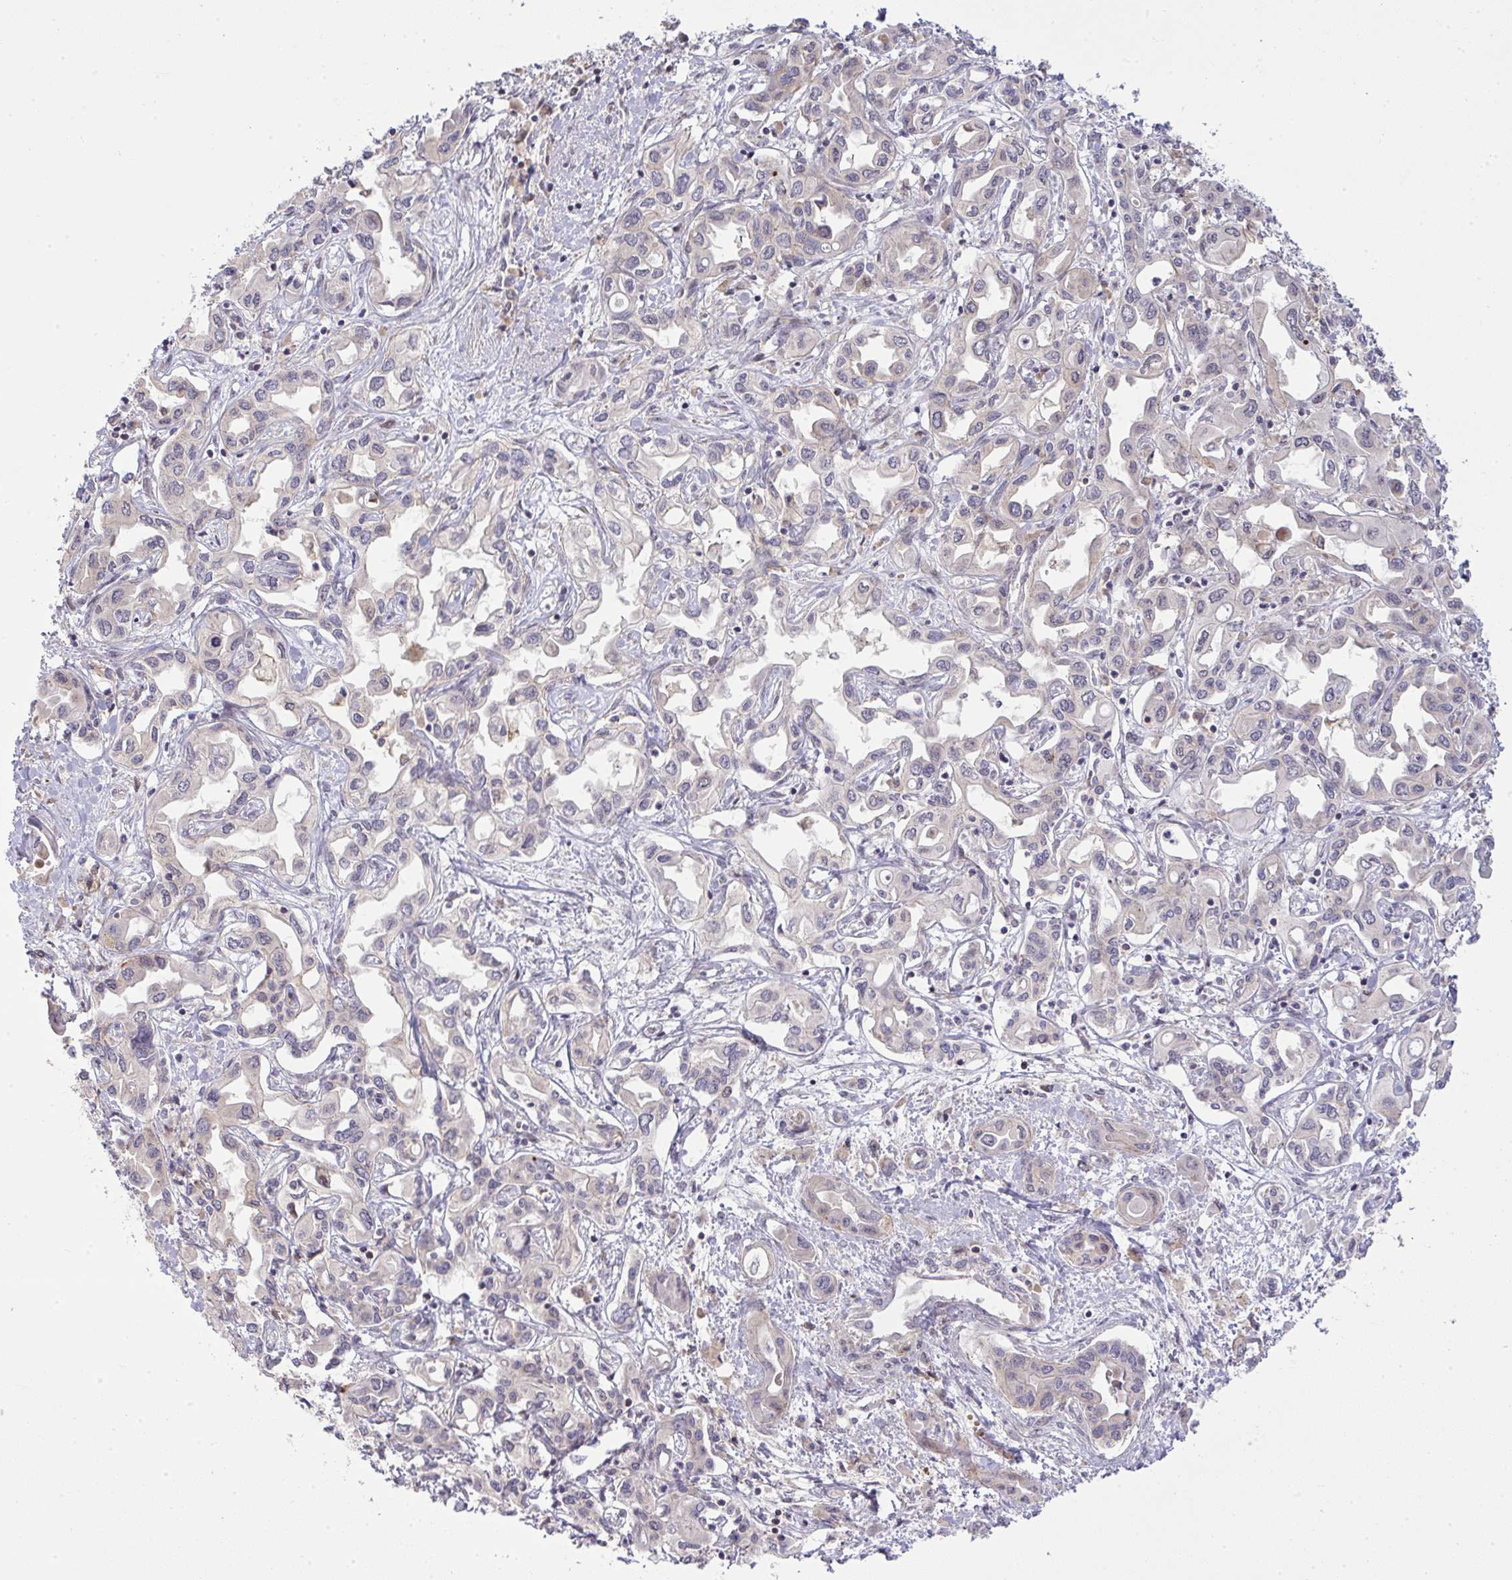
{"staining": {"intensity": "negative", "quantity": "none", "location": "none"}, "tissue": "liver cancer", "cell_type": "Tumor cells", "image_type": "cancer", "snomed": [{"axis": "morphology", "description": "Cholangiocarcinoma"}, {"axis": "topography", "description": "Liver"}], "caption": "Tumor cells show no significant expression in cholangiocarcinoma (liver). The staining is performed using DAB brown chromogen with nuclei counter-stained in using hematoxylin.", "gene": "SLC9A6", "patient": {"sex": "female", "age": 64}}